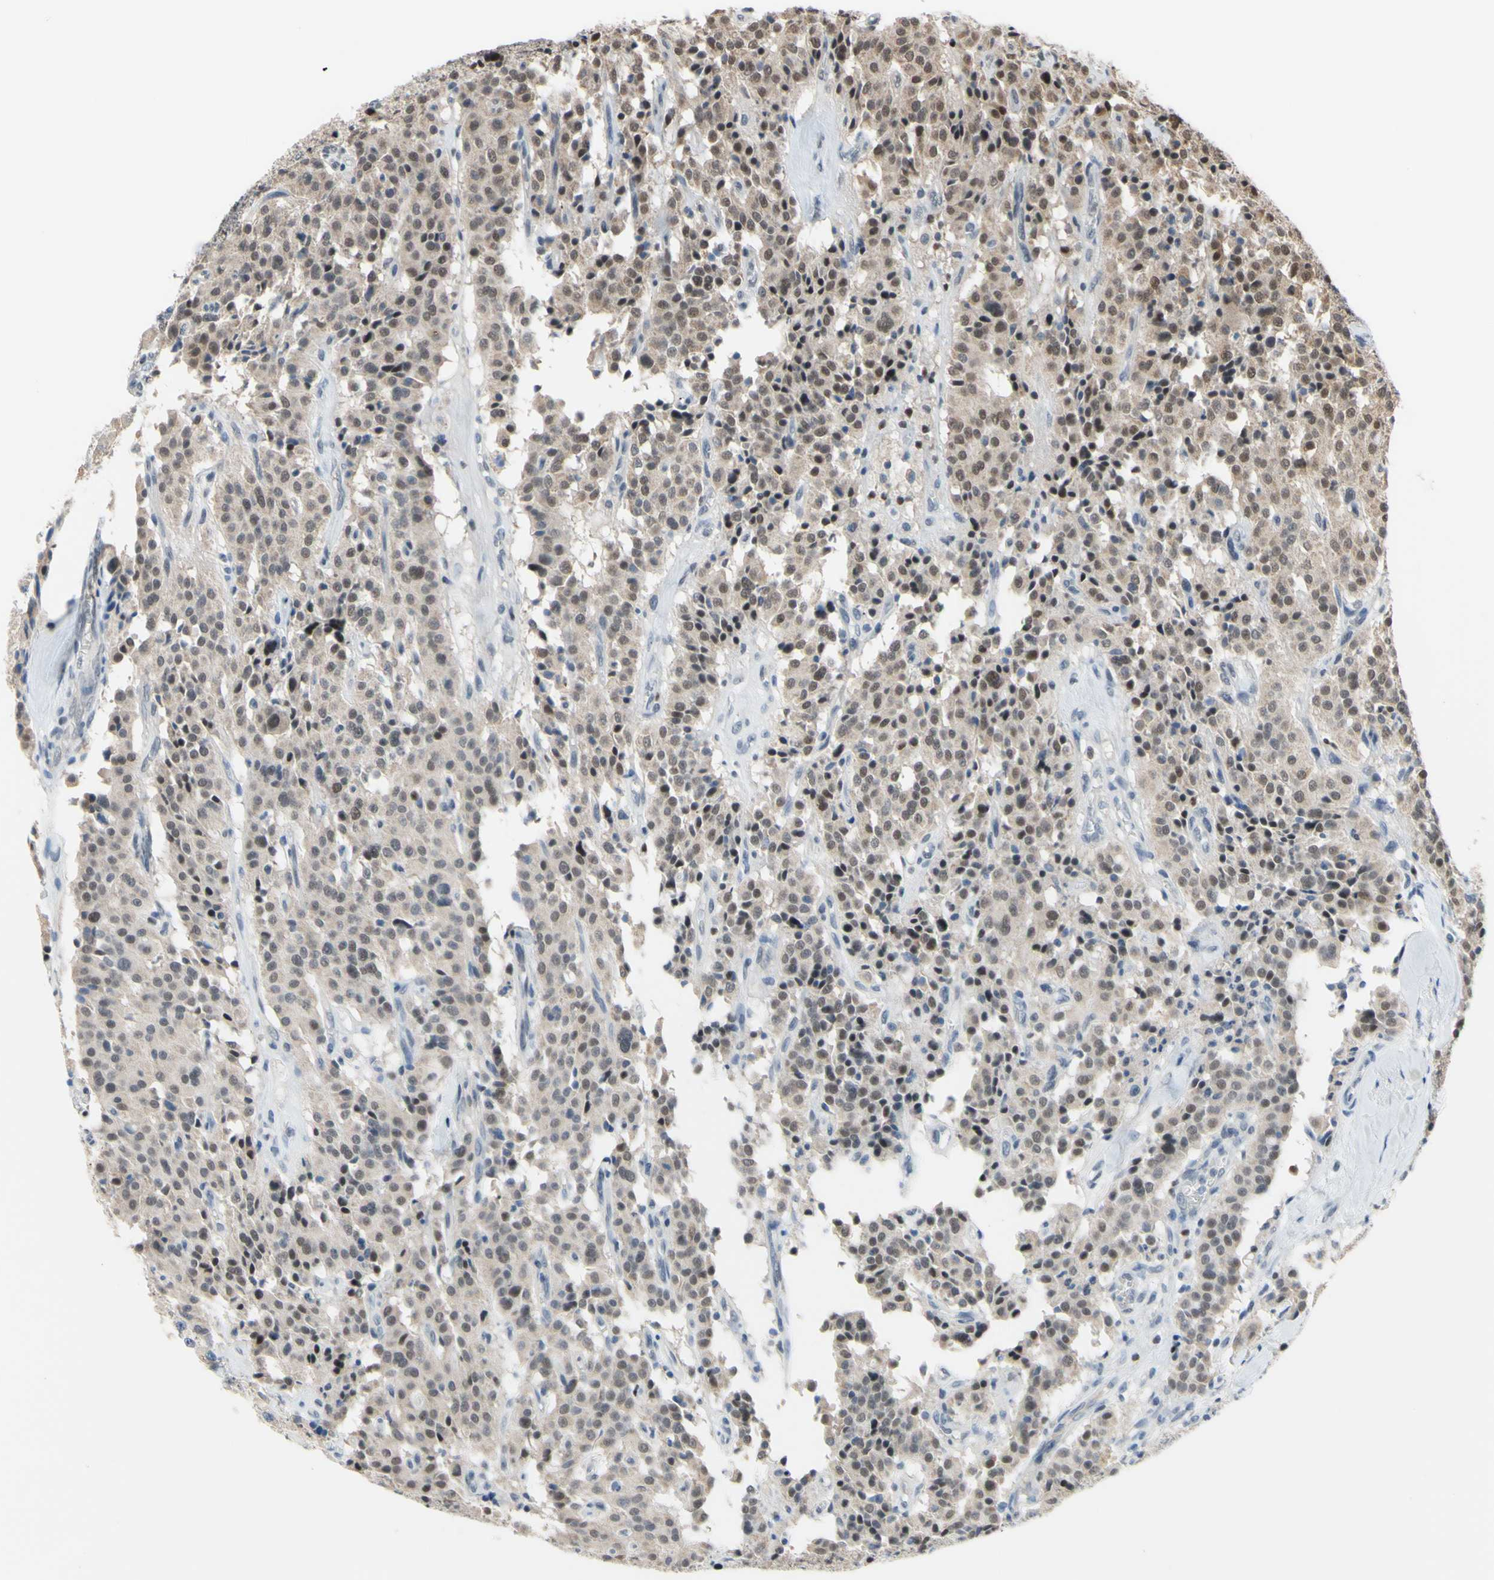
{"staining": {"intensity": "weak", "quantity": "25%-75%", "location": "cytoplasmic/membranous"}, "tissue": "carcinoid", "cell_type": "Tumor cells", "image_type": "cancer", "snomed": [{"axis": "morphology", "description": "Carcinoid, malignant, NOS"}, {"axis": "topography", "description": "Lung"}], "caption": "This micrograph displays immunohistochemistry staining of carcinoid (malignant), with low weak cytoplasmic/membranous expression in about 25%-75% of tumor cells.", "gene": "SP4", "patient": {"sex": "male", "age": 30}}